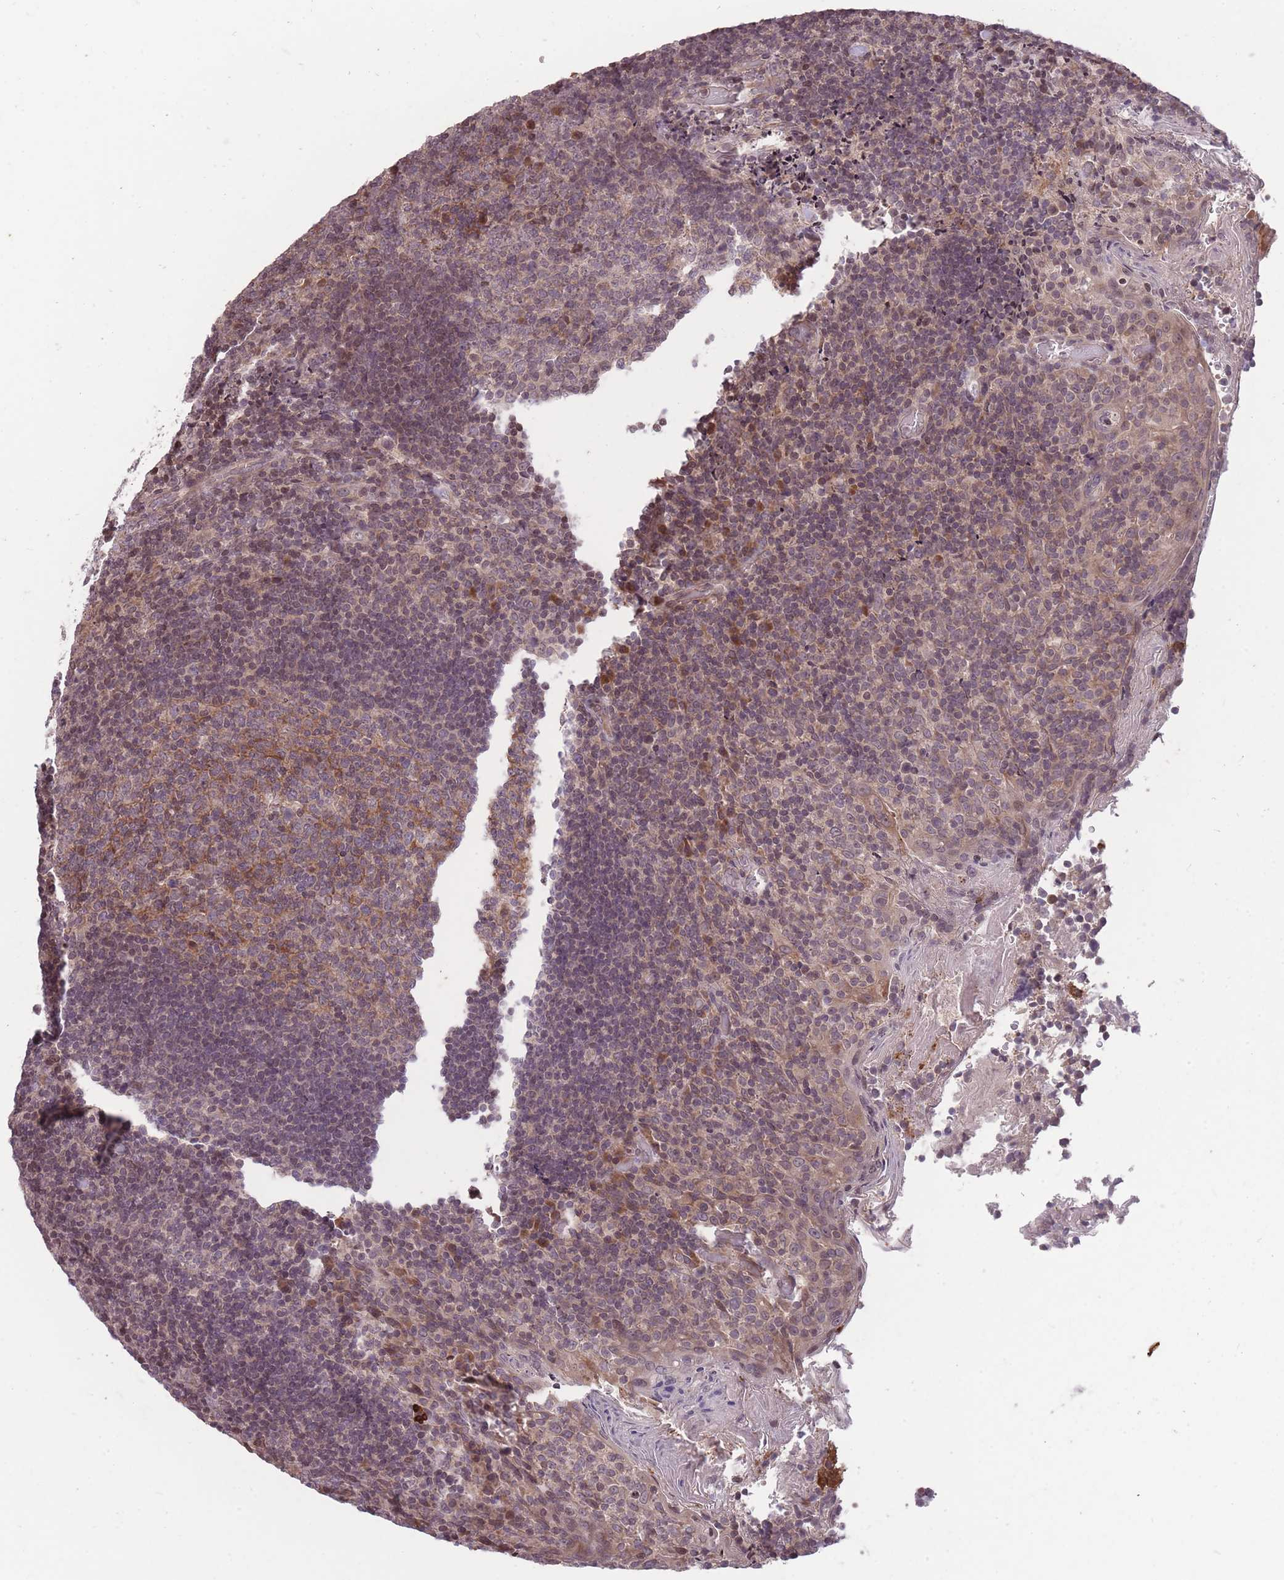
{"staining": {"intensity": "moderate", "quantity": "25%-75%", "location": "cytoplasmic/membranous"}, "tissue": "tonsil", "cell_type": "Germinal center cells", "image_type": "normal", "snomed": [{"axis": "morphology", "description": "Normal tissue, NOS"}, {"axis": "topography", "description": "Tonsil"}], "caption": "Tonsil stained for a protein (brown) displays moderate cytoplasmic/membranous positive staining in approximately 25%-75% of germinal center cells.", "gene": "GGT5", "patient": {"sex": "female", "age": 10}}